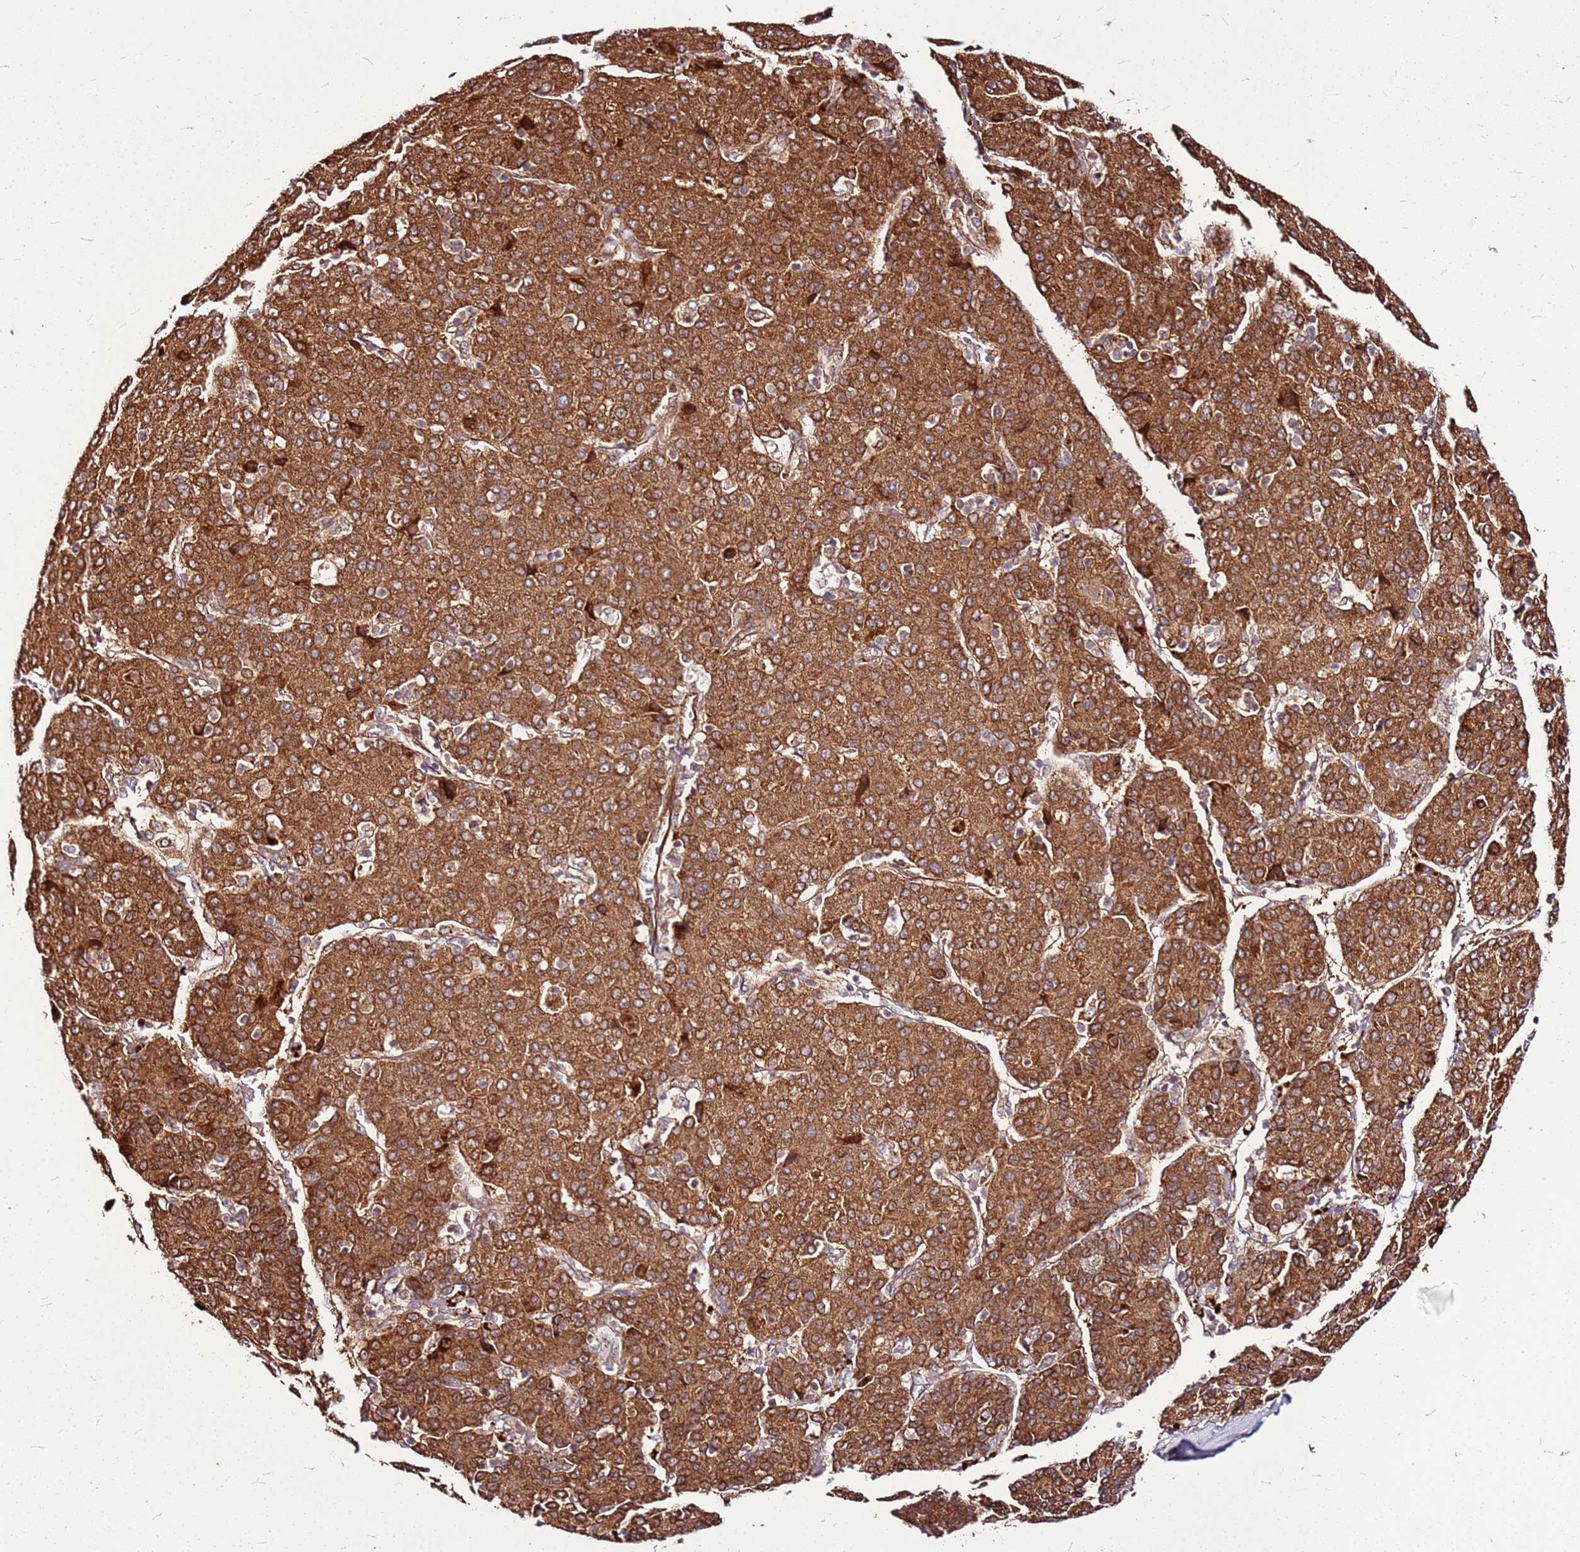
{"staining": {"intensity": "strong", "quantity": ">75%", "location": "cytoplasmic/membranous"}, "tissue": "liver cancer", "cell_type": "Tumor cells", "image_type": "cancer", "snomed": [{"axis": "morphology", "description": "Carcinoma, Hepatocellular, NOS"}, {"axis": "topography", "description": "Liver"}], "caption": "The micrograph displays a brown stain indicating the presence of a protein in the cytoplasmic/membranous of tumor cells in liver cancer.", "gene": "LYPLAL1", "patient": {"sex": "male", "age": 65}}